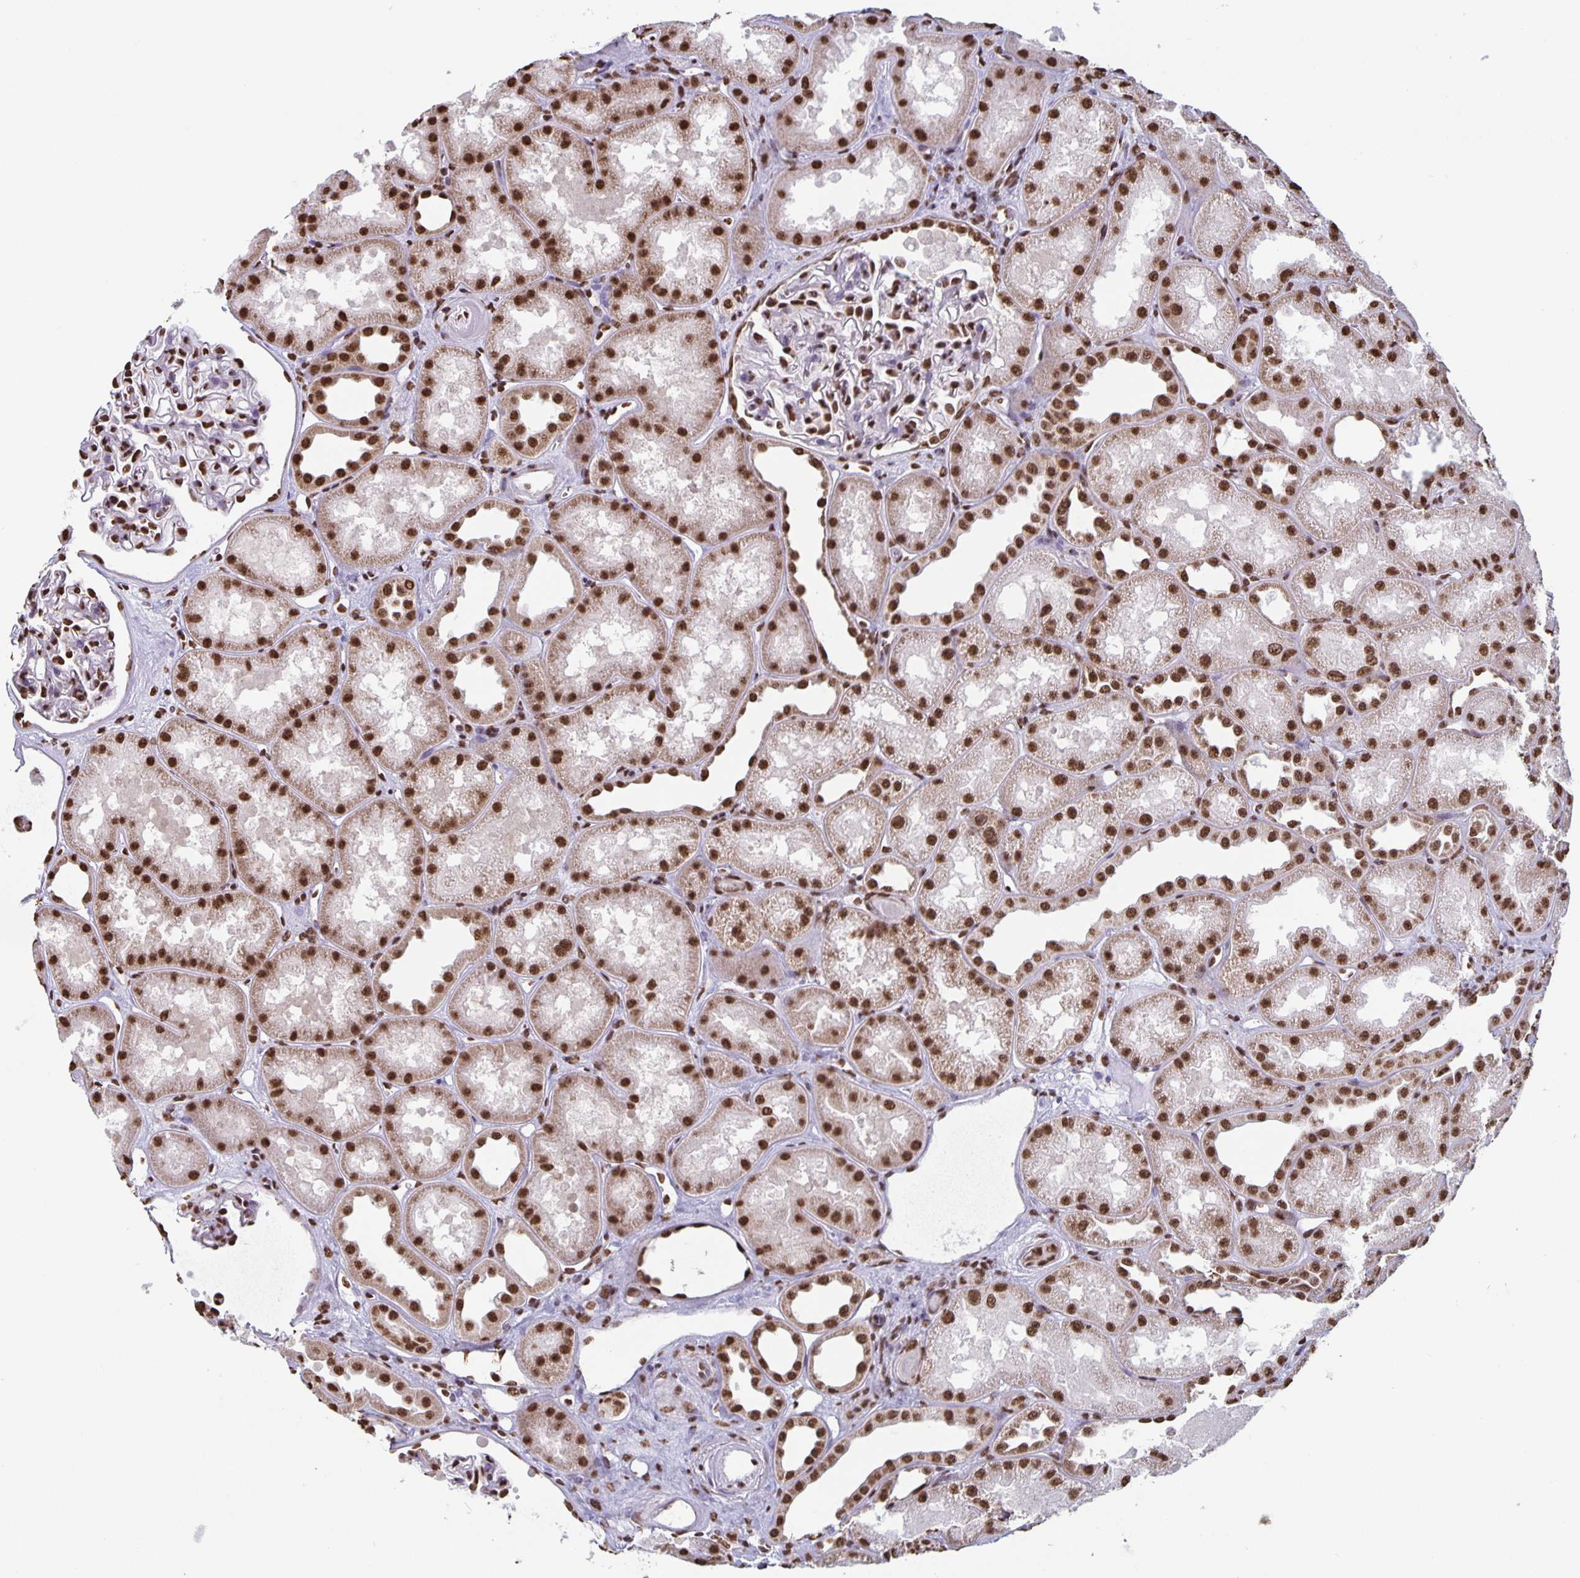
{"staining": {"intensity": "strong", "quantity": "25%-75%", "location": "nuclear"}, "tissue": "kidney", "cell_type": "Cells in glomeruli", "image_type": "normal", "snomed": [{"axis": "morphology", "description": "Normal tissue, NOS"}, {"axis": "topography", "description": "Kidney"}], "caption": "Protein staining by immunohistochemistry (IHC) reveals strong nuclear positivity in about 25%-75% of cells in glomeruli in unremarkable kidney.", "gene": "DUT", "patient": {"sex": "male", "age": 61}}